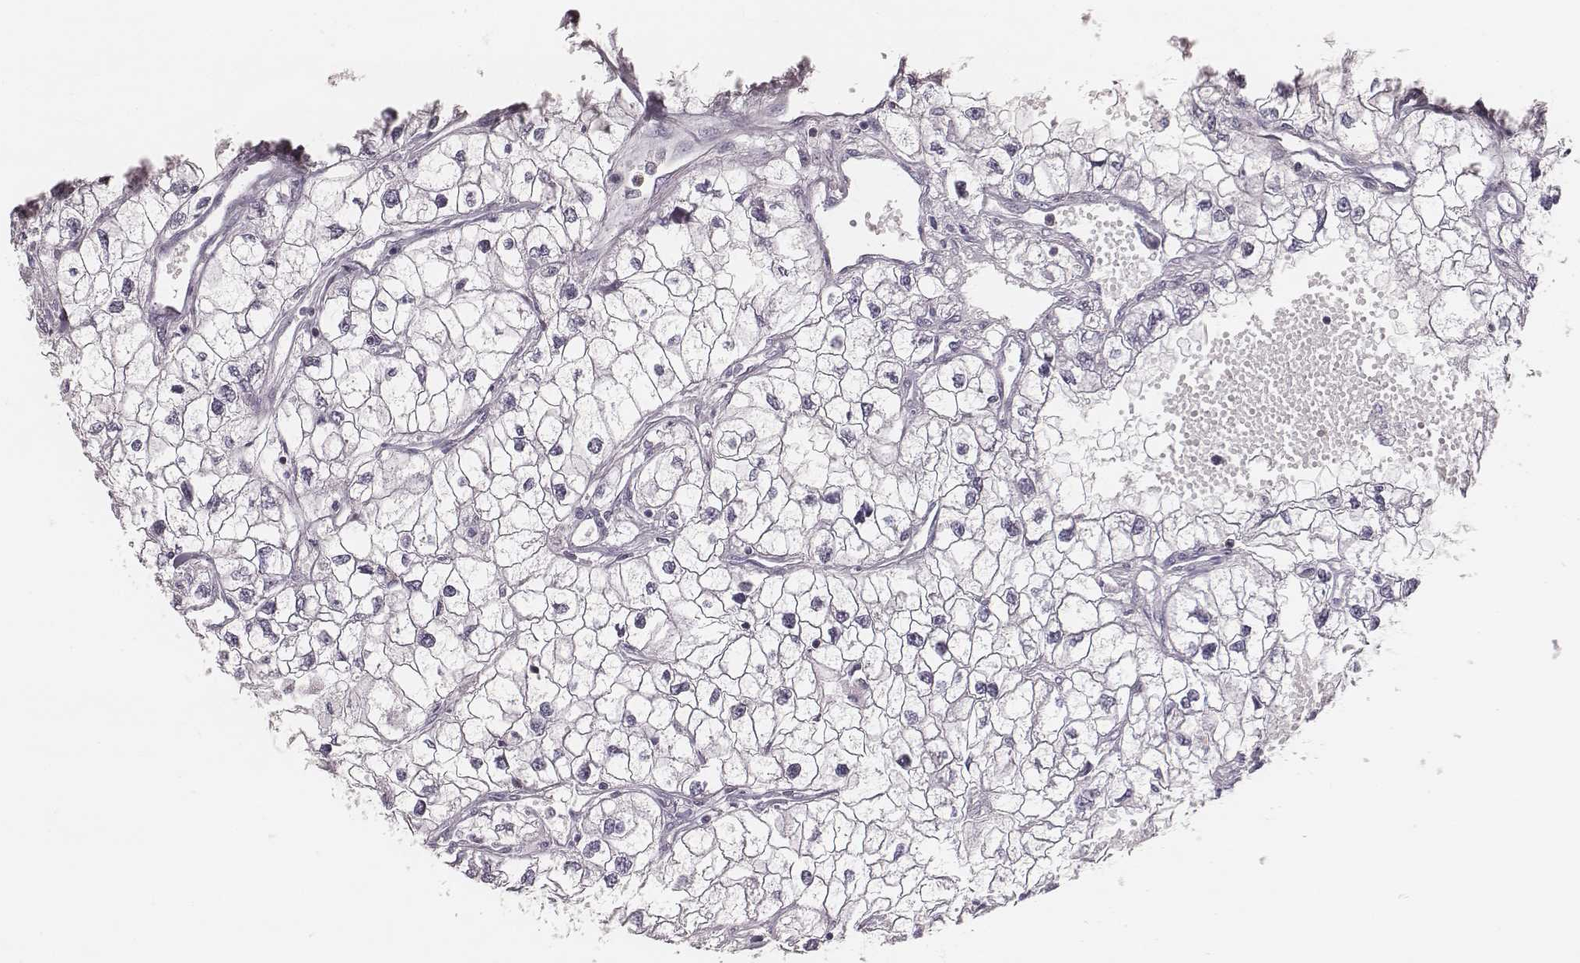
{"staining": {"intensity": "negative", "quantity": "none", "location": "none"}, "tissue": "renal cancer", "cell_type": "Tumor cells", "image_type": "cancer", "snomed": [{"axis": "morphology", "description": "Adenocarcinoma, NOS"}, {"axis": "topography", "description": "Kidney"}], "caption": "The micrograph reveals no staining of tumor cells in renal adenocarcinoma.", "gene": "ZNF365", "patient": {"sex": "male", "age": 59}}